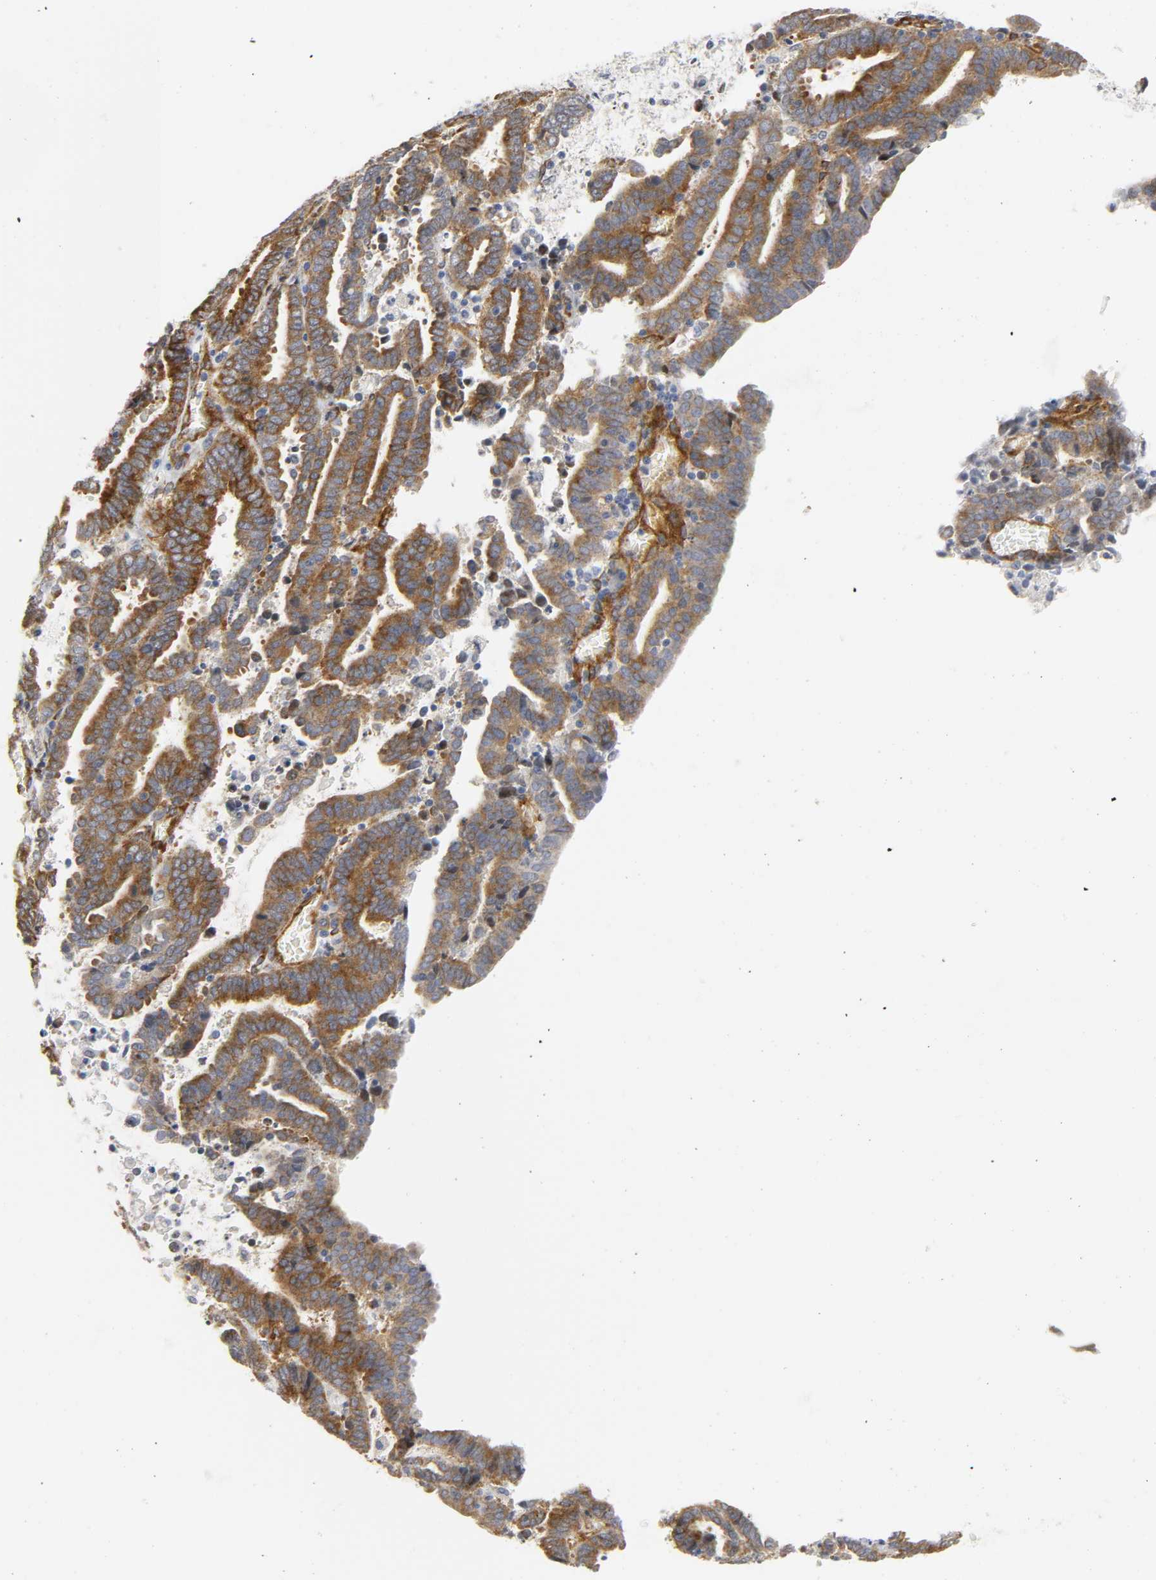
{"staining": {"intensity": "moderate", "quantity": ">75%", "location": "cytoplasmic/membranous"}, "tissue": "endometrial cancer", "cell_type": "Tumor cells", "image_type": "cancer", "snomed": [{"axis": "morphology", "description": "Adenocarcinoma, NOS"}, {"axis": "topography", "description": "Uterus"}], "caption": "Brown immunohistochemical staining in endometrial adenocarcinoma exhibits moderate cytoplasmic/membranous expression in approximately >75% of tumor cells. (DAB IHC with brightfield microscopy, high magnification).", "gene": "DOCK1", "patient": {"sex": "female", "age": 83}}